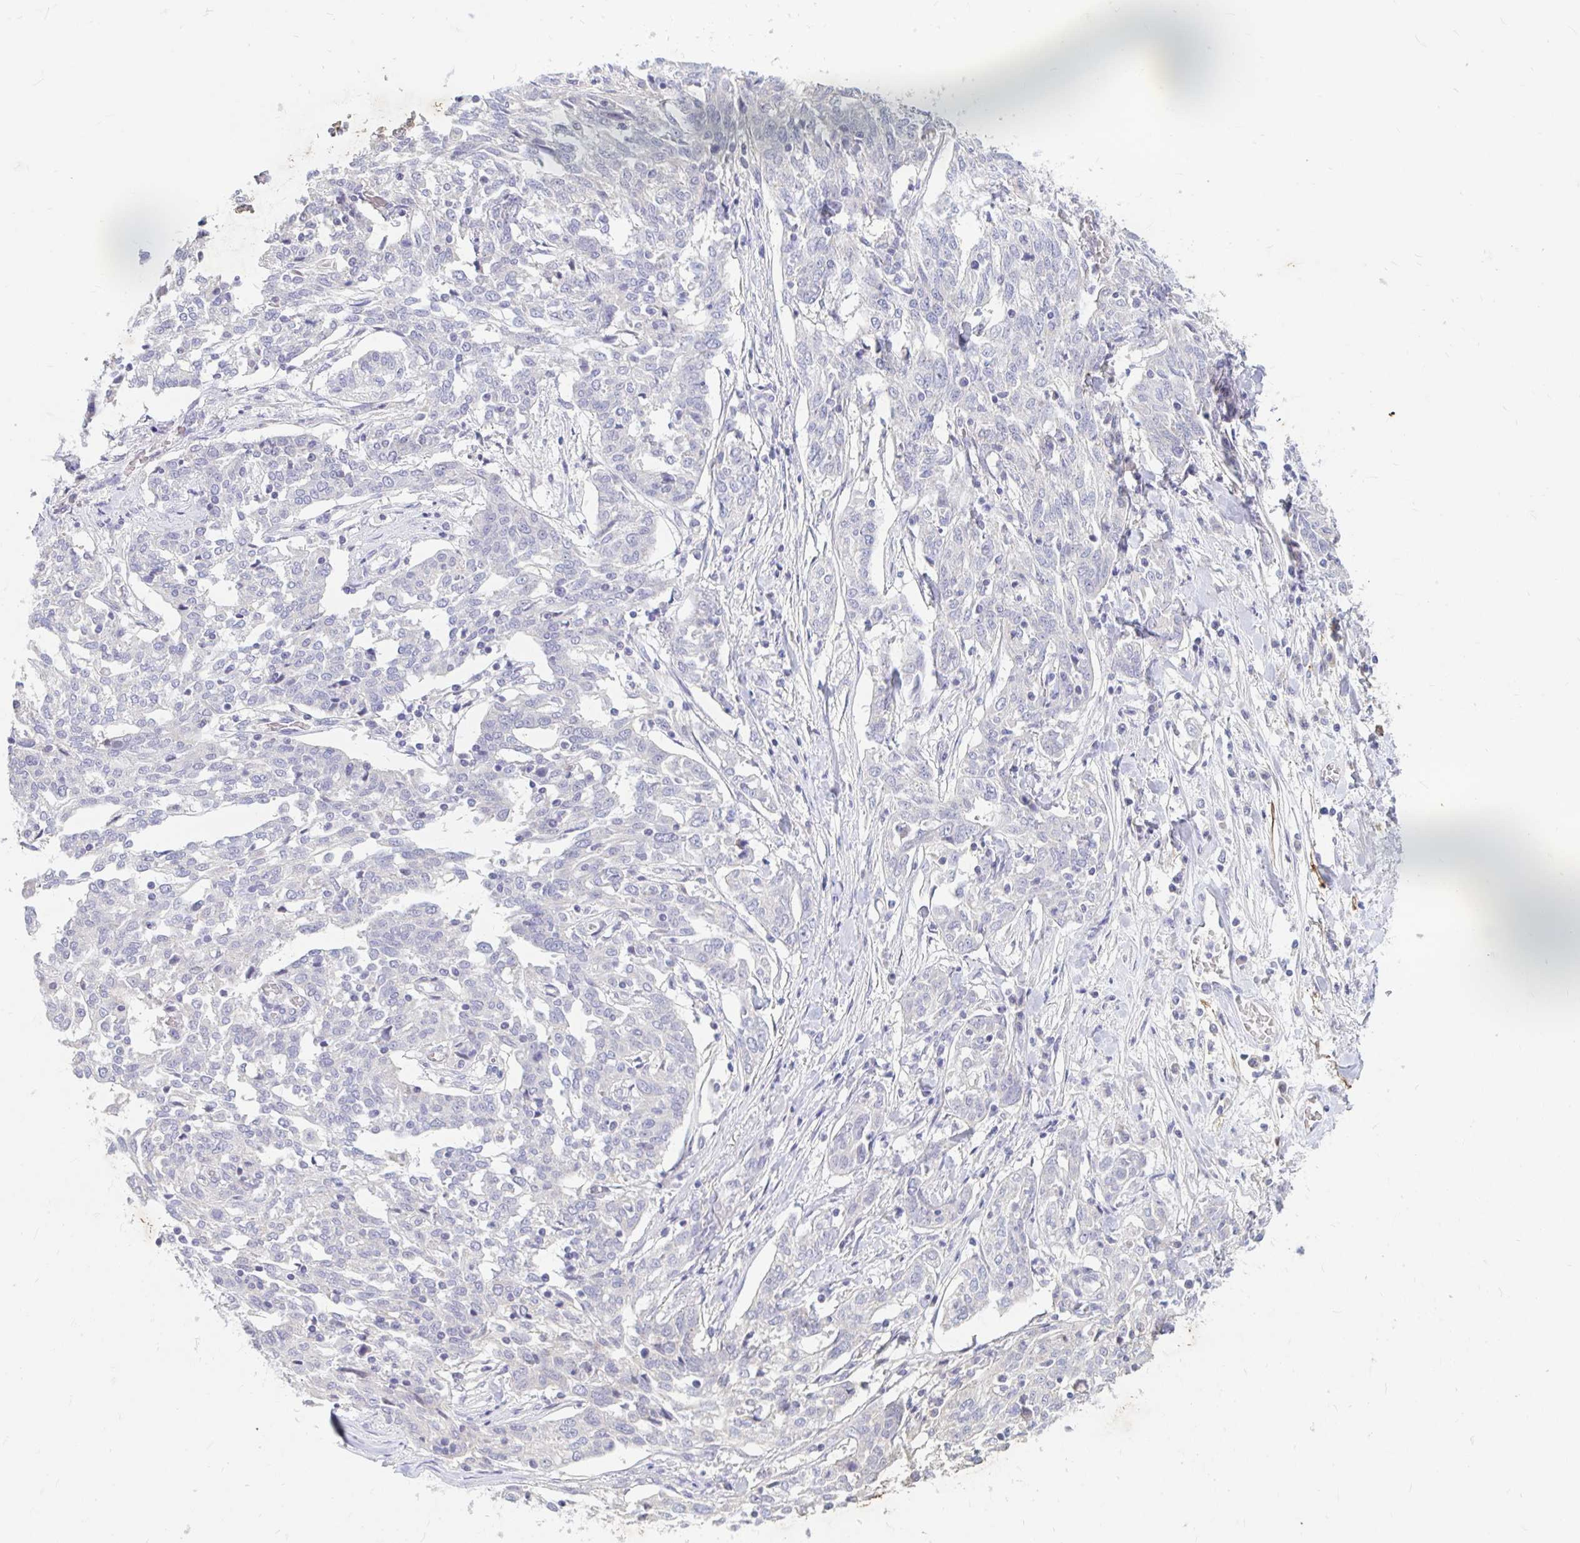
{"staining": {"intensity": "negative", "quantity": "none", "location": "none"}, "tissue": "ovarian cancer", "cell_type": "Tumor cells", "image_type": "cancer", "snomed": [{"axis": "morphology", "description": "Cystadenocarcinoma, serous, NOS"}, {"axis": "topography", "description": "Ovary"}], "caption": "Immunohistochemistry (IHC) of human ovarian serous cystadenocarcinoma exhibits no positivity in tumor cells.", "gene": "ADH1A", "patient": {"sex": "female", "age": 67}}